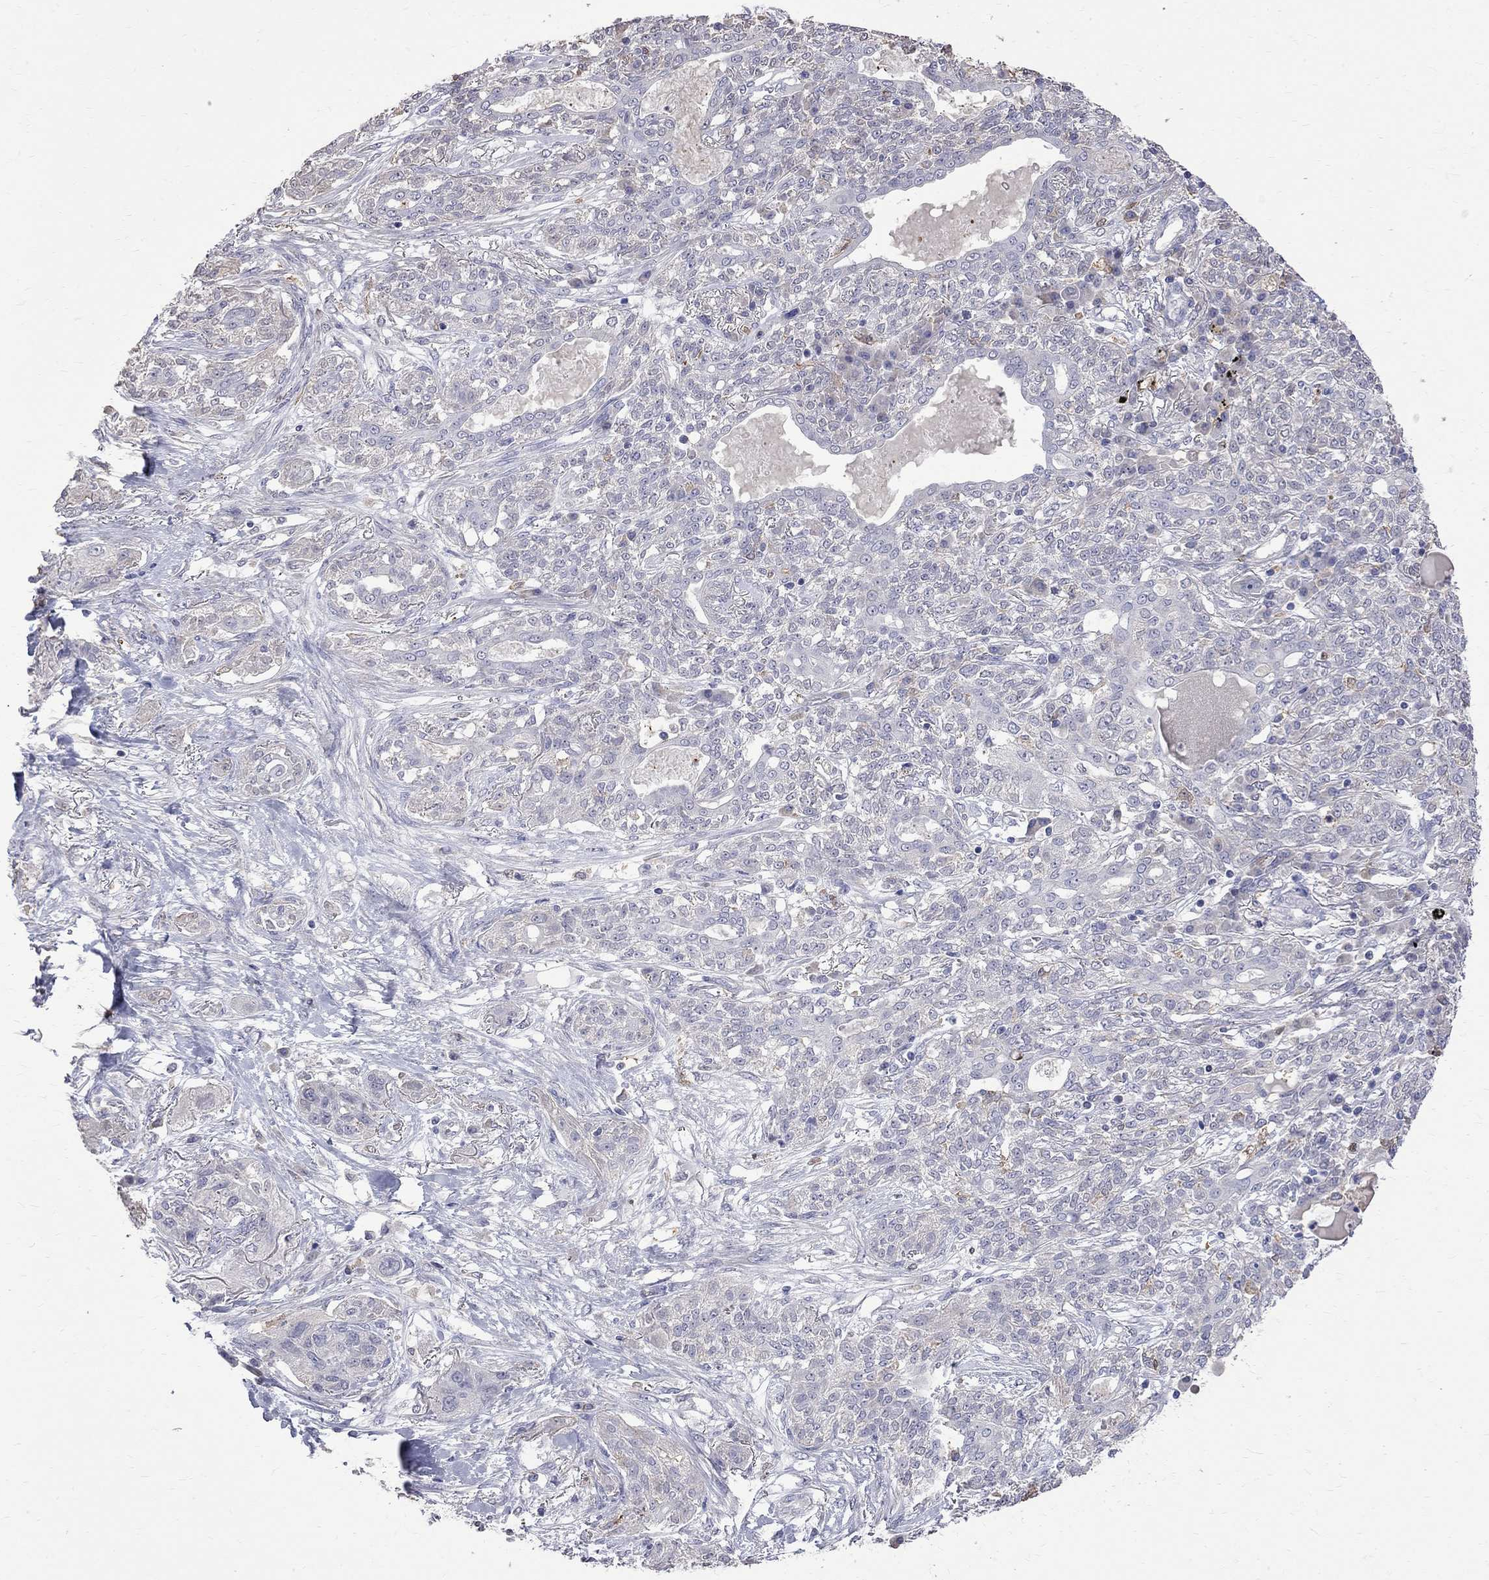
{"staining": {"intensity": "negative", "quantity": "none", "location": "none"}, "tissue": "lung cancer", "cell_type": "Tumor cells", "image_type": "cancer", "snomed": [{"axis": "morphology", "description": "Squamous cell carcinoma, NOS"}, {"axis": "topography", "description": "Lung"}], "caption": "High power microscopy histopathology image of an immunohistochemistry (IHC) histopathology image of lung squamous cell carcinoma, revealing no significant expression in tumor cells.", "gene": "CKAP2", "patient": {"sex": "female", "age": 70}}